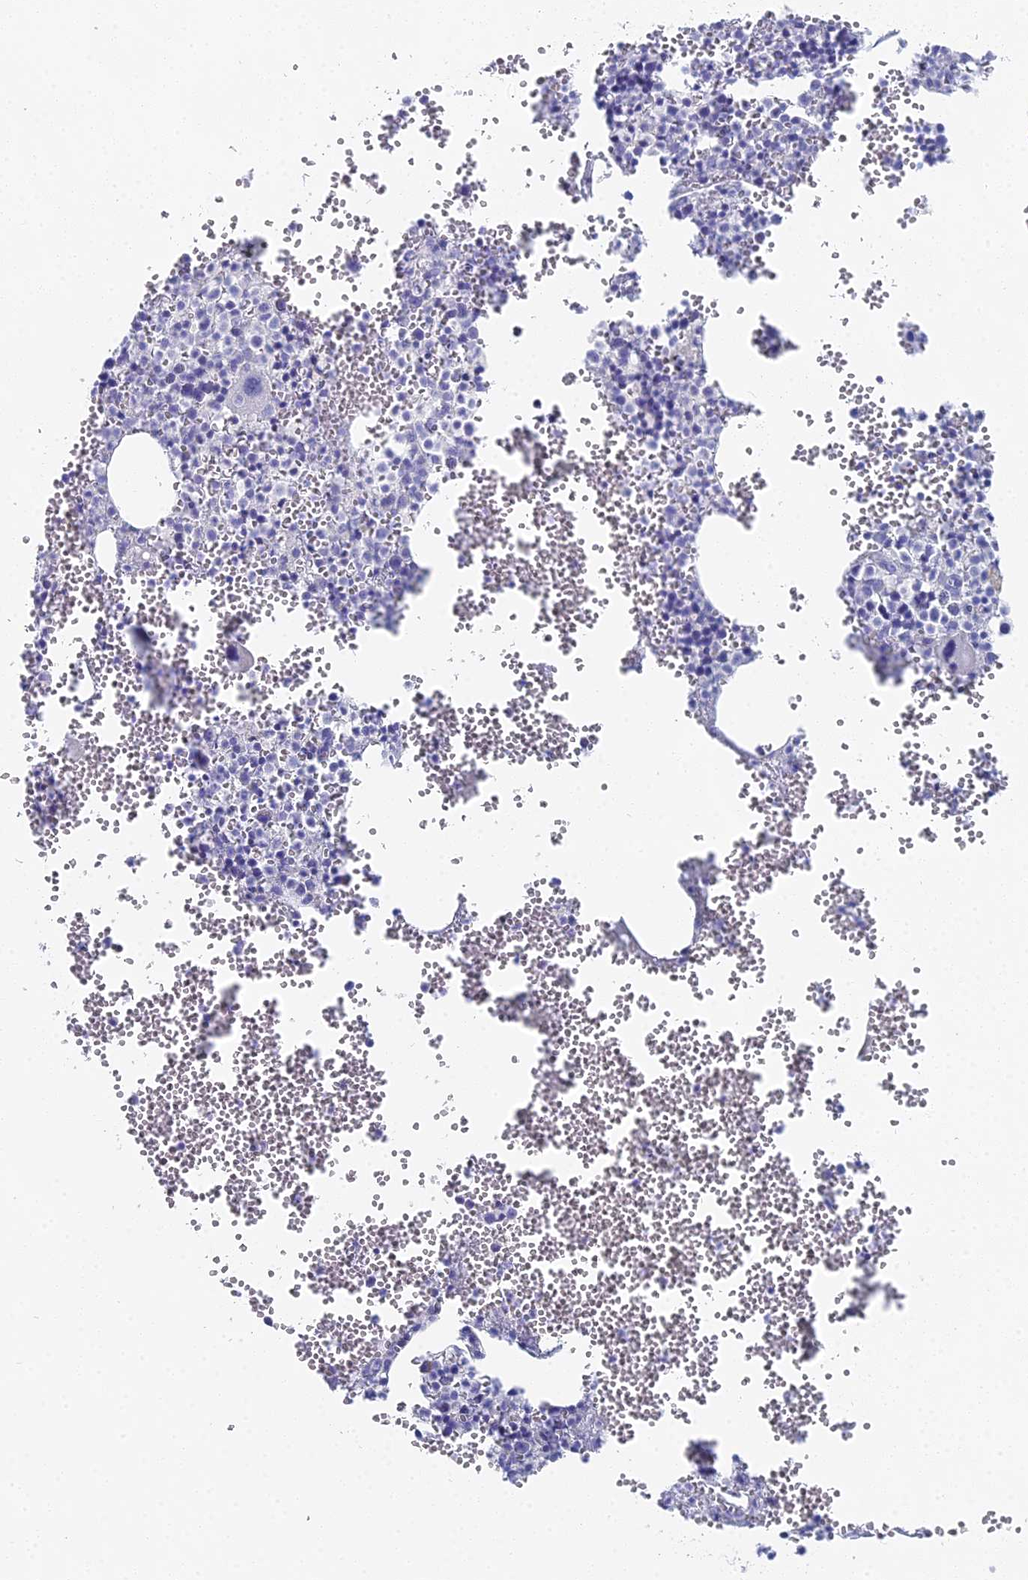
{"staining": {"intensity": "negative", "quantity": "none", "location": "none"}, "tissue": "bone marrow", "cell_type": "Hematopoietic cells", "image_type": "normal", "snomed": [{"axis": "morphology", "description": "Normal tissue, NOS"}, {"axis": "topography", "description": "Bone marrow"}], "caption": "The histopathology image demonstrates no significant expression in hematopoietic cells of bone marrow.", "gene": "ALPP", "patient": {"sex": "female", "age": 77}}